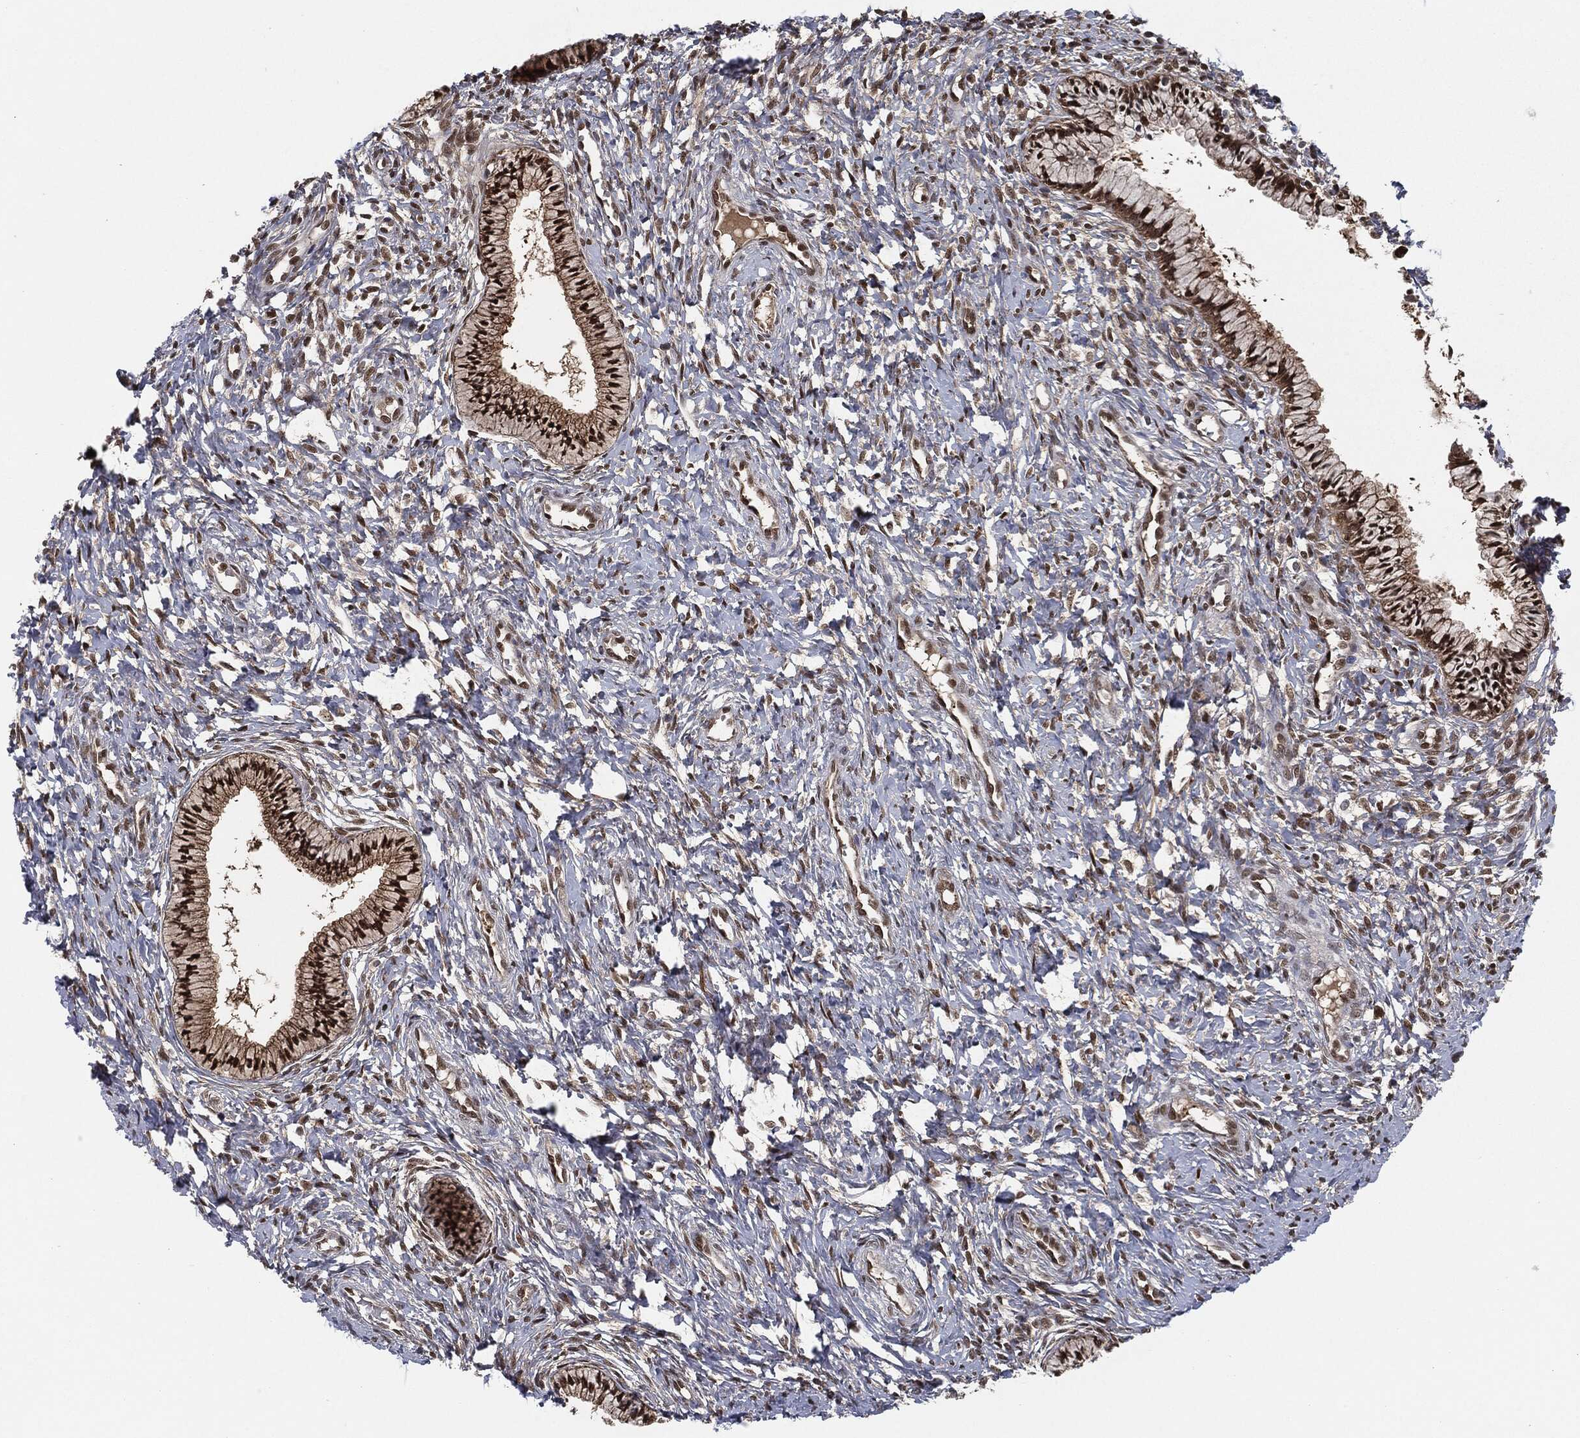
{"staining": {"intensity": "moderate", "quantity": ">75%", "location": "nuclear"}, "tissue": "cervix", "cell_type": "Glandular cells", "image_type": "normal", "snomed": [{"axis": "morphology", "description": "Normal tissue, NOS"}, {"axis": "topography", "description": "Cervix"}], "caption": "Immunohistochemical staining of unremarkable cervix exhibits moderate nuclear protein staining in approximately >75% of glandular cells. (Stains: DAB in brown, nuclei in blue, Microscopy: brightfield microscopy at high magnification).", "gene": "CAPRIN2", "patient": {"sex": "female", "age": 39}}